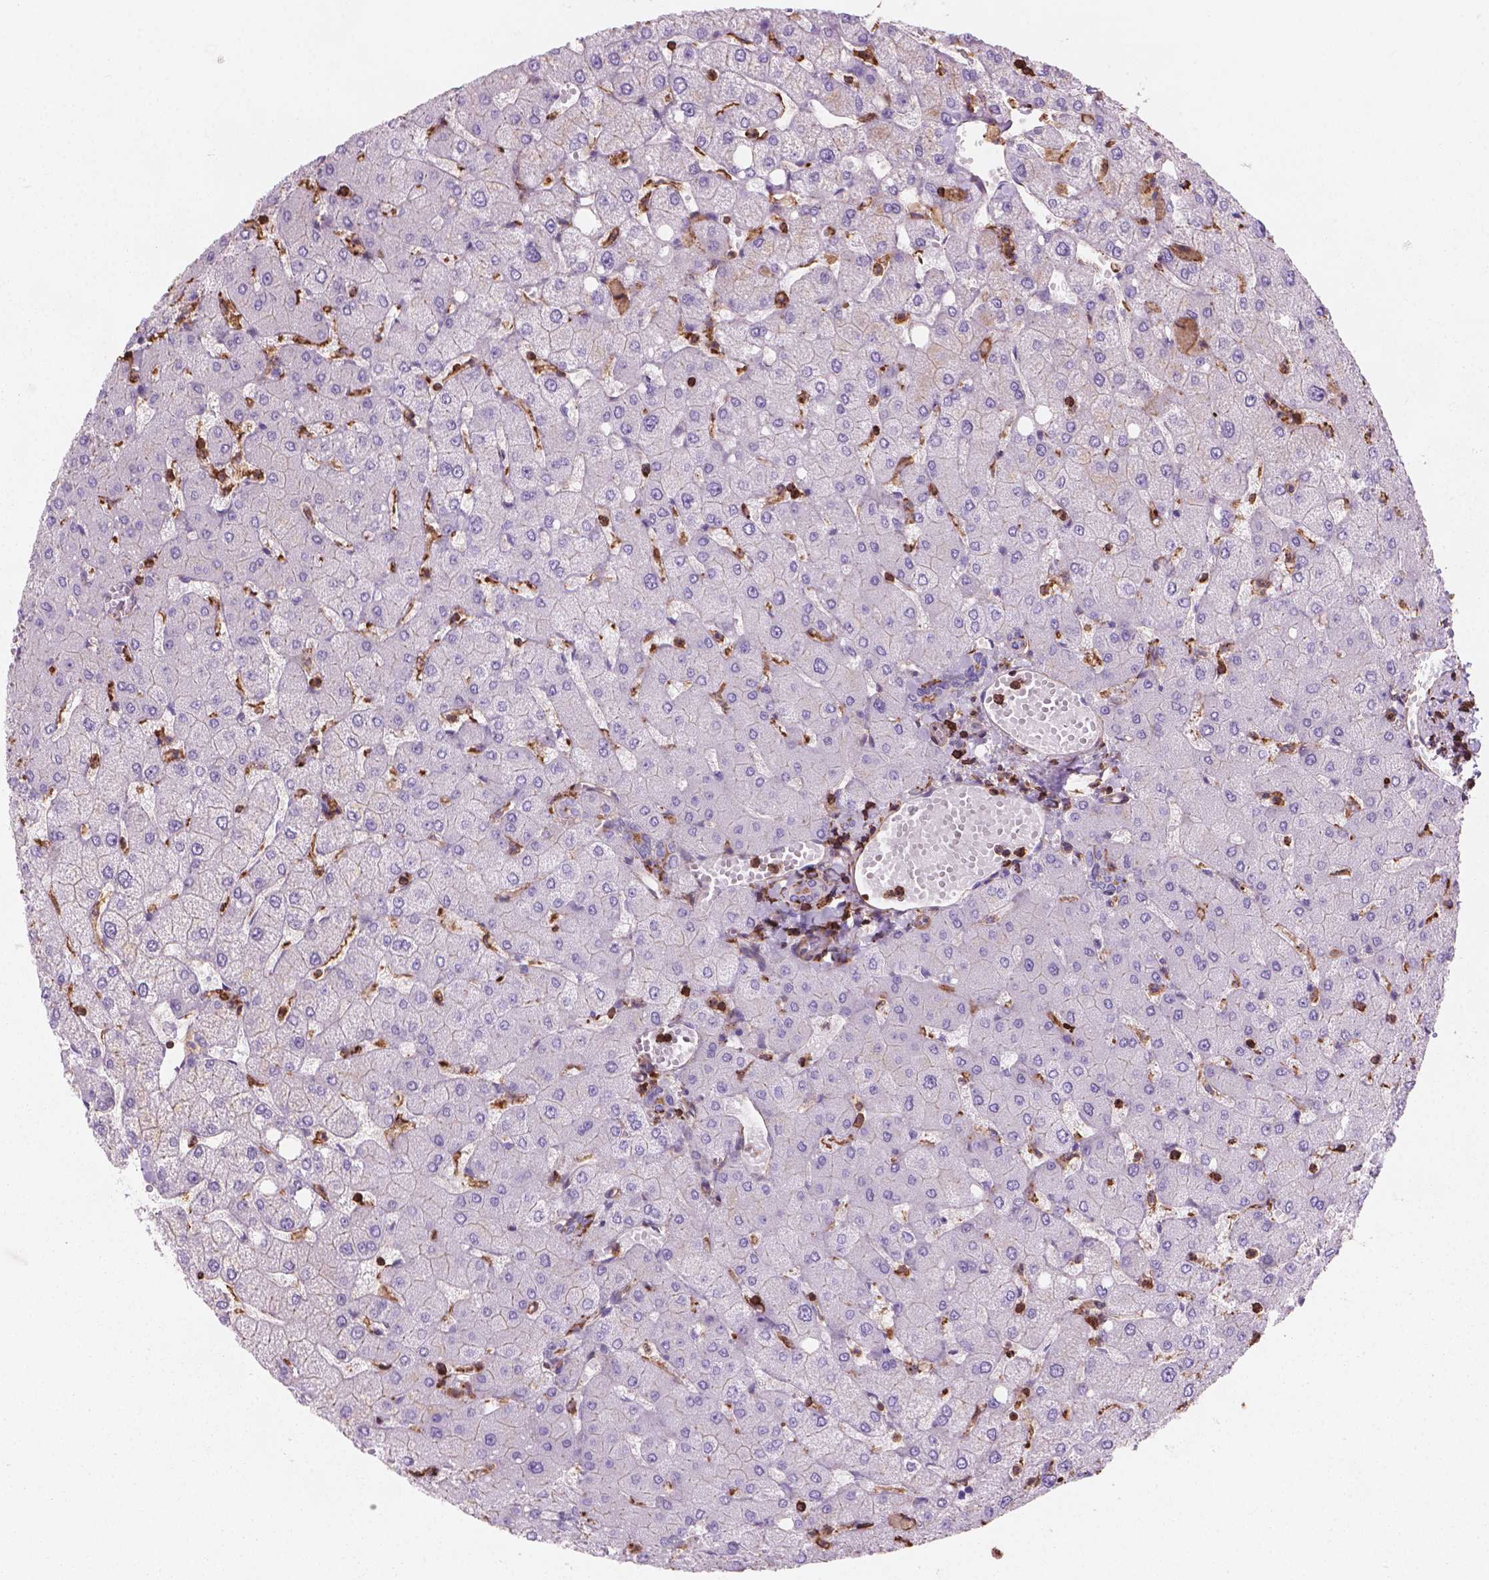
{"staining": {"intensity": "moderate", "quantity": "<25%", "location": "cytoplasmic/membranous"}, "tissue": "liver", "cell_type": "Cholangiocytes", "image_type": "normal", "snomed": [{"axis": "morphology", "description": "Normal tissue, NOS"}, {"axis": "topography", "description": "Liver"}], "caption": "Cholangiocytes show moderate cytoplasmic/membranous staining in about <25% of cells in normal liver.", "gene": "PATJ", "patient": {"sex": "female", "age": 54}}